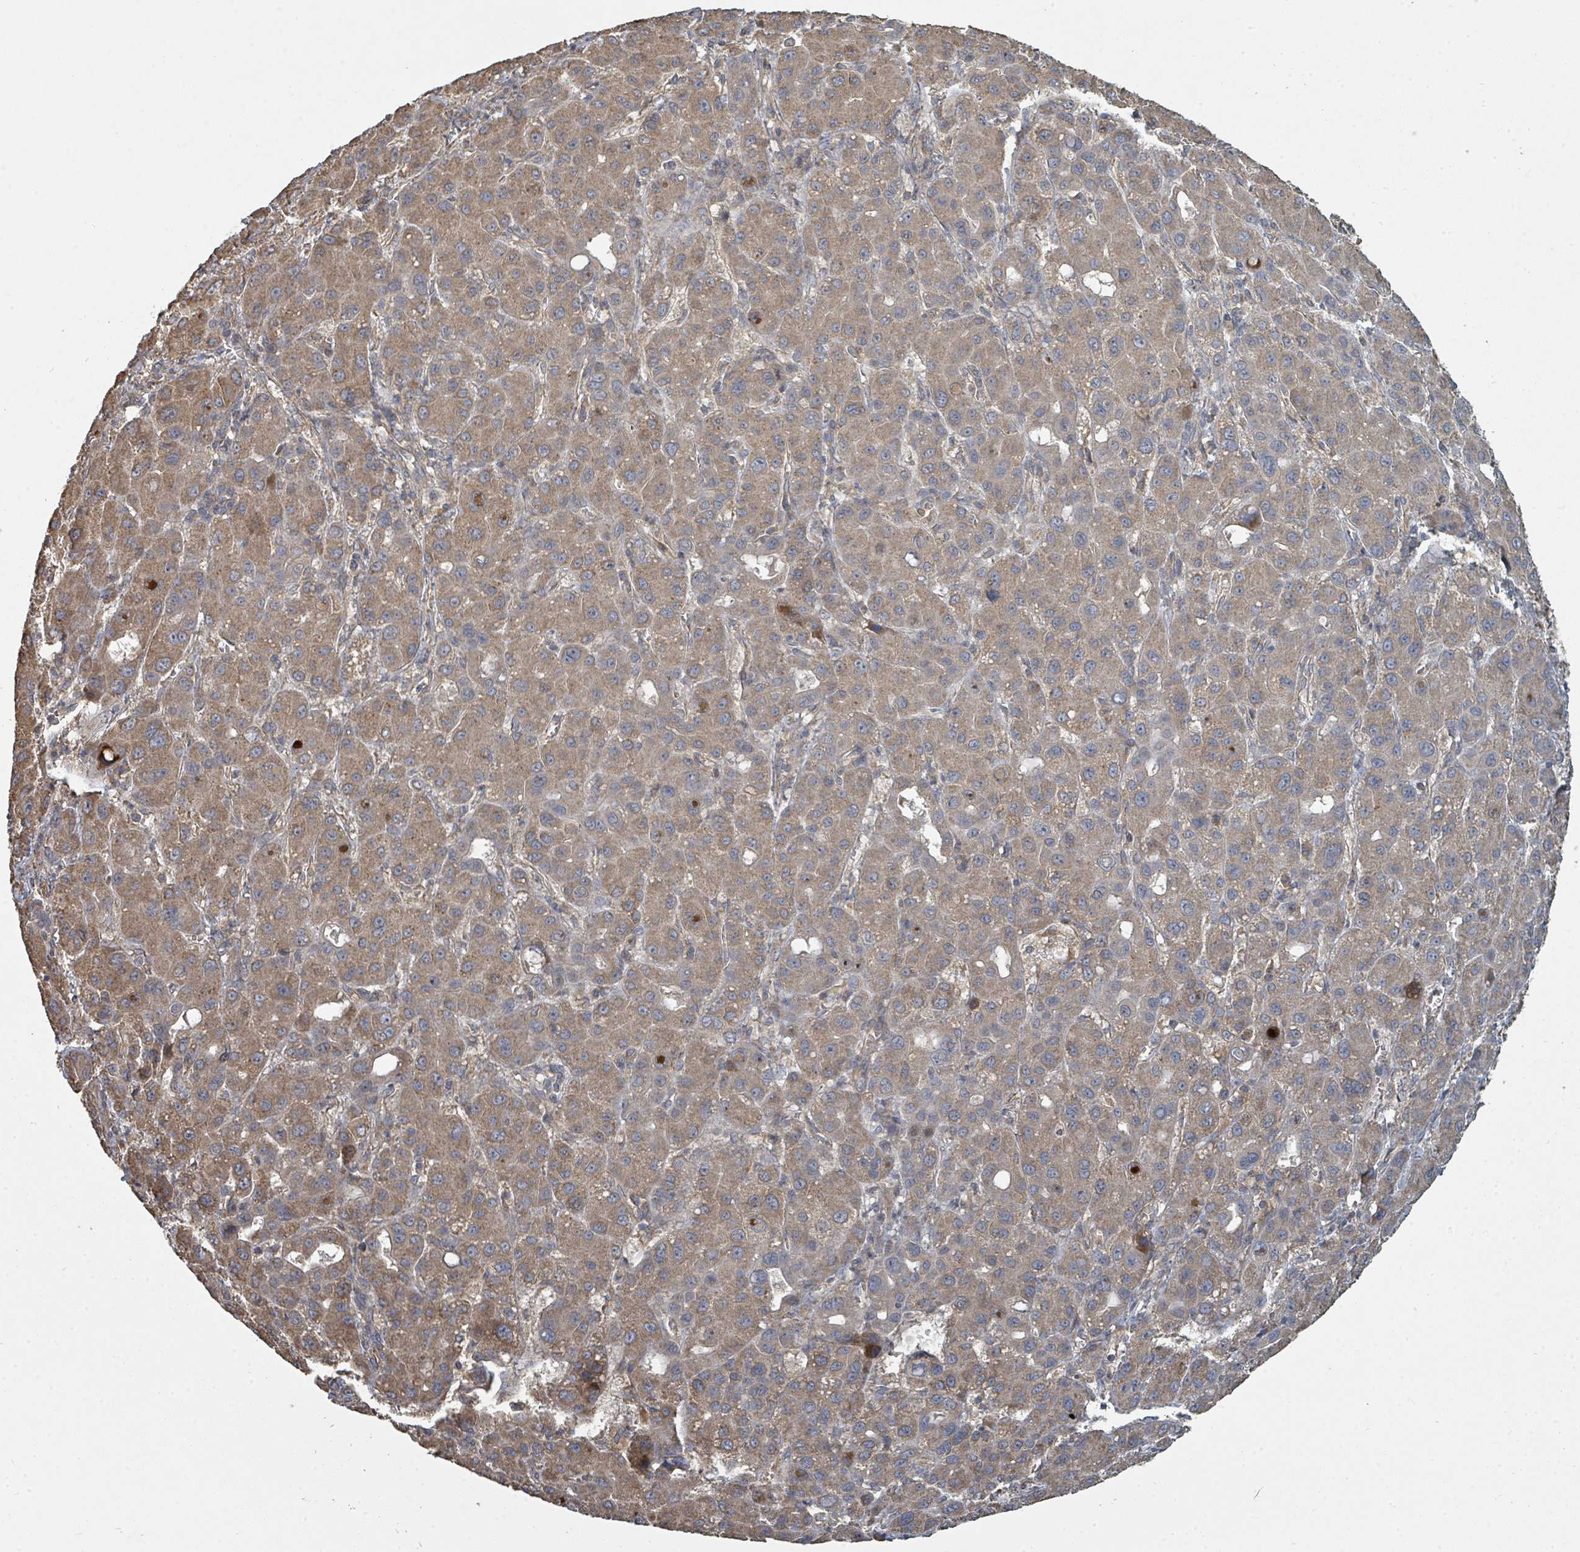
{"staining": {"intensity": "moderate", "quantity": ">75%", "location": "cytoplasmic/membranous"}, "tissue": "liver cancer", "cell_type": "Tumor cells", "image_type": "cancer", "snomed": [{"axis": "morphology", "description": "Carcinoma, Hepatocellular, NOS"}, {"axis": "topography", "description": "Liver"}], "caption": "This image reveals liver hepatocellular carcinoma stained with IHC to label a protein in brown. The cytoplasmic/membranous of tumor cells show moderate positivity for the protein. Nuclei are counter-stained blue.", "gene": "WDFY1", "patient": {"sex": "male", "age": 55}}